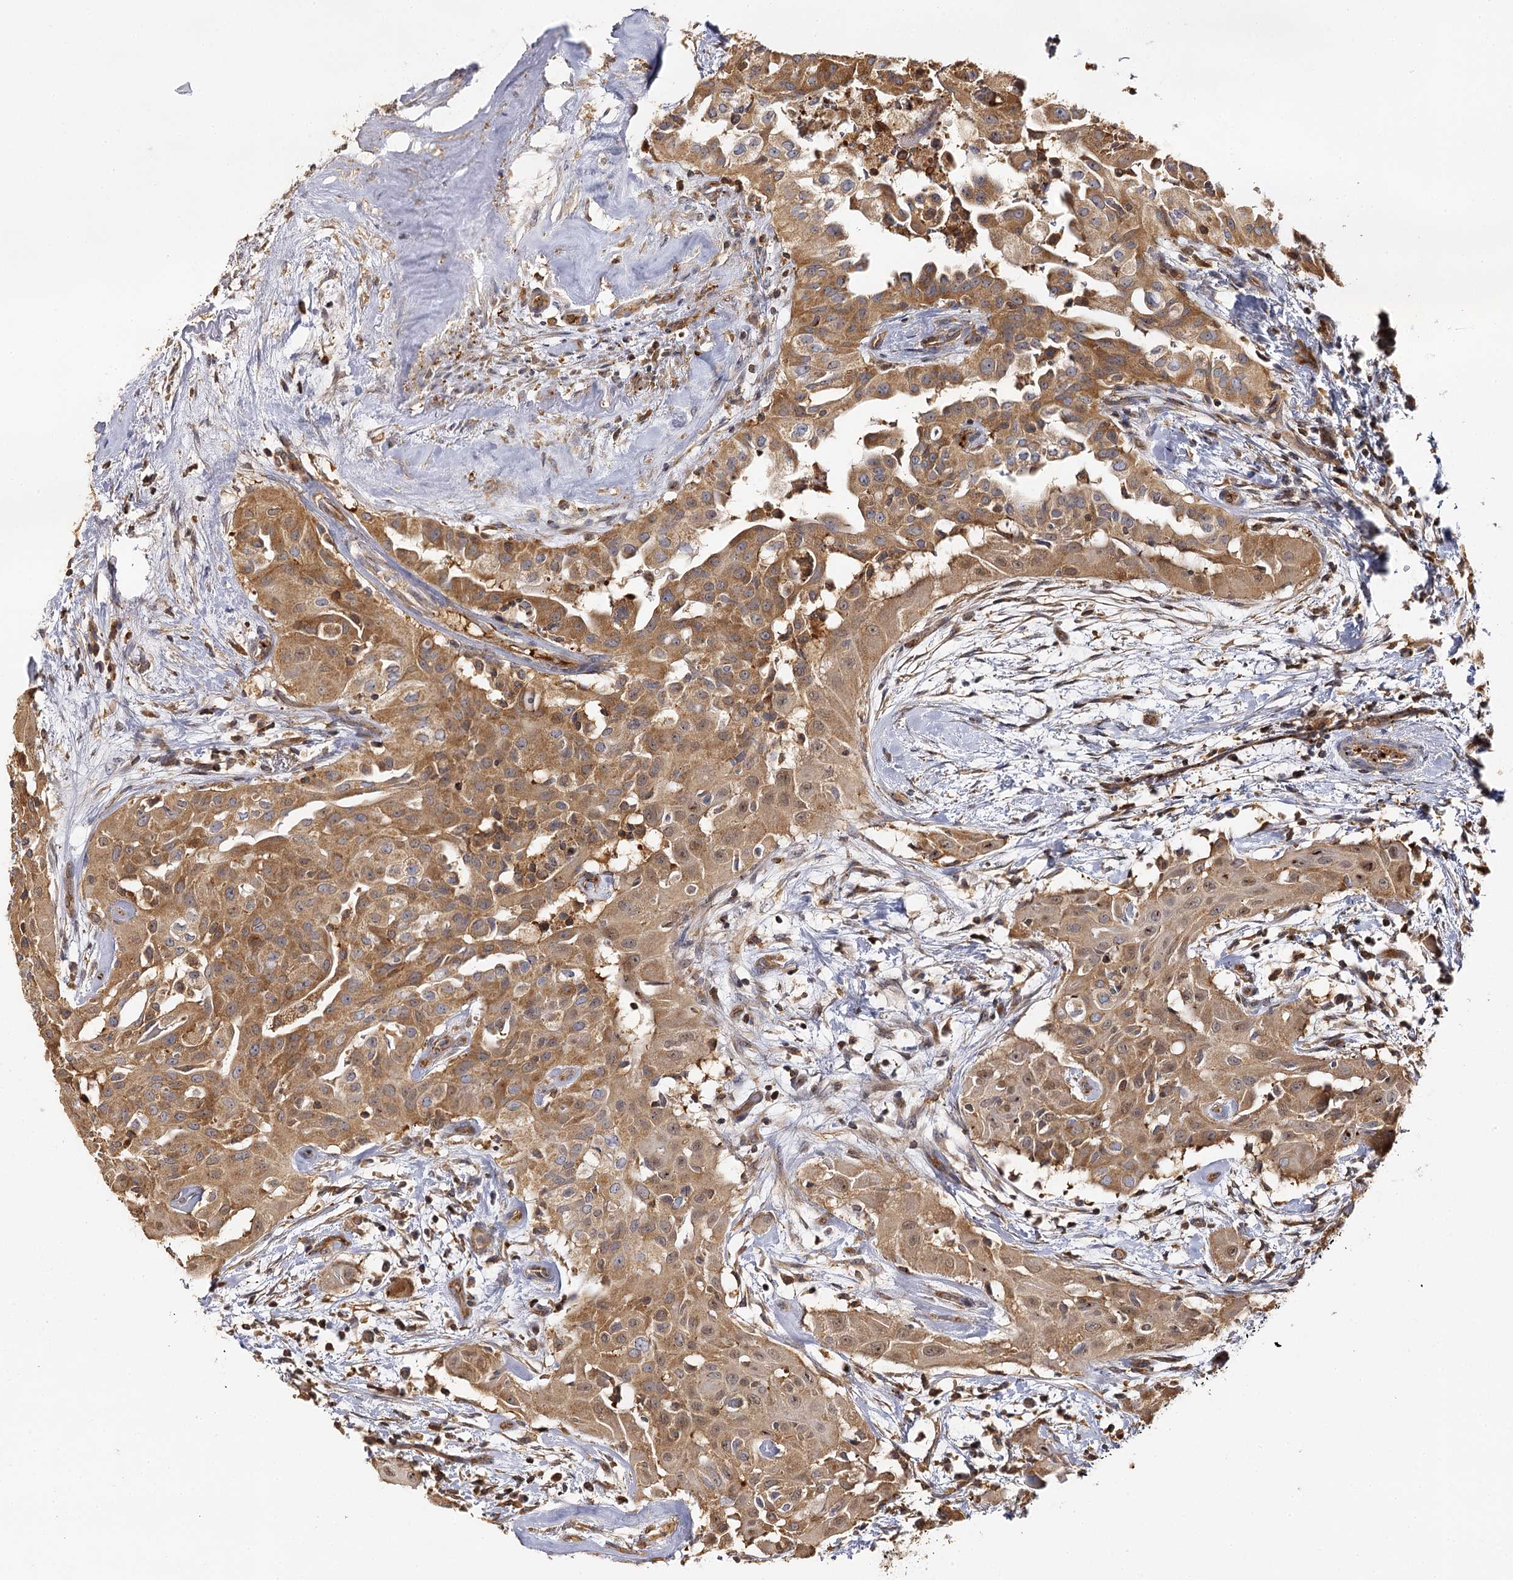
{"staining": {"intensity": "moderate", "quantity": ">75%", "location": "cytoplasmic/membranous"}, "tissue": "thyroid cancer", "cell_type": "Tumor cells", "image_type": "cancer", "snomed": [{"axis": "morphology", "description": "Papillary adenocarcinoma, NOS"}, {"axis": "topography", "description": "Thyroid gland"}], "caption": "About >75% of tumor cells in thyroid cancer (papillary adenocarcinoma) show moderate cytoplasmic/membranous protein positivity as visualized by brown immunohistochemical staining.", "gene": "SEC24B", "patient": {"sex": "female", "age": 59}}